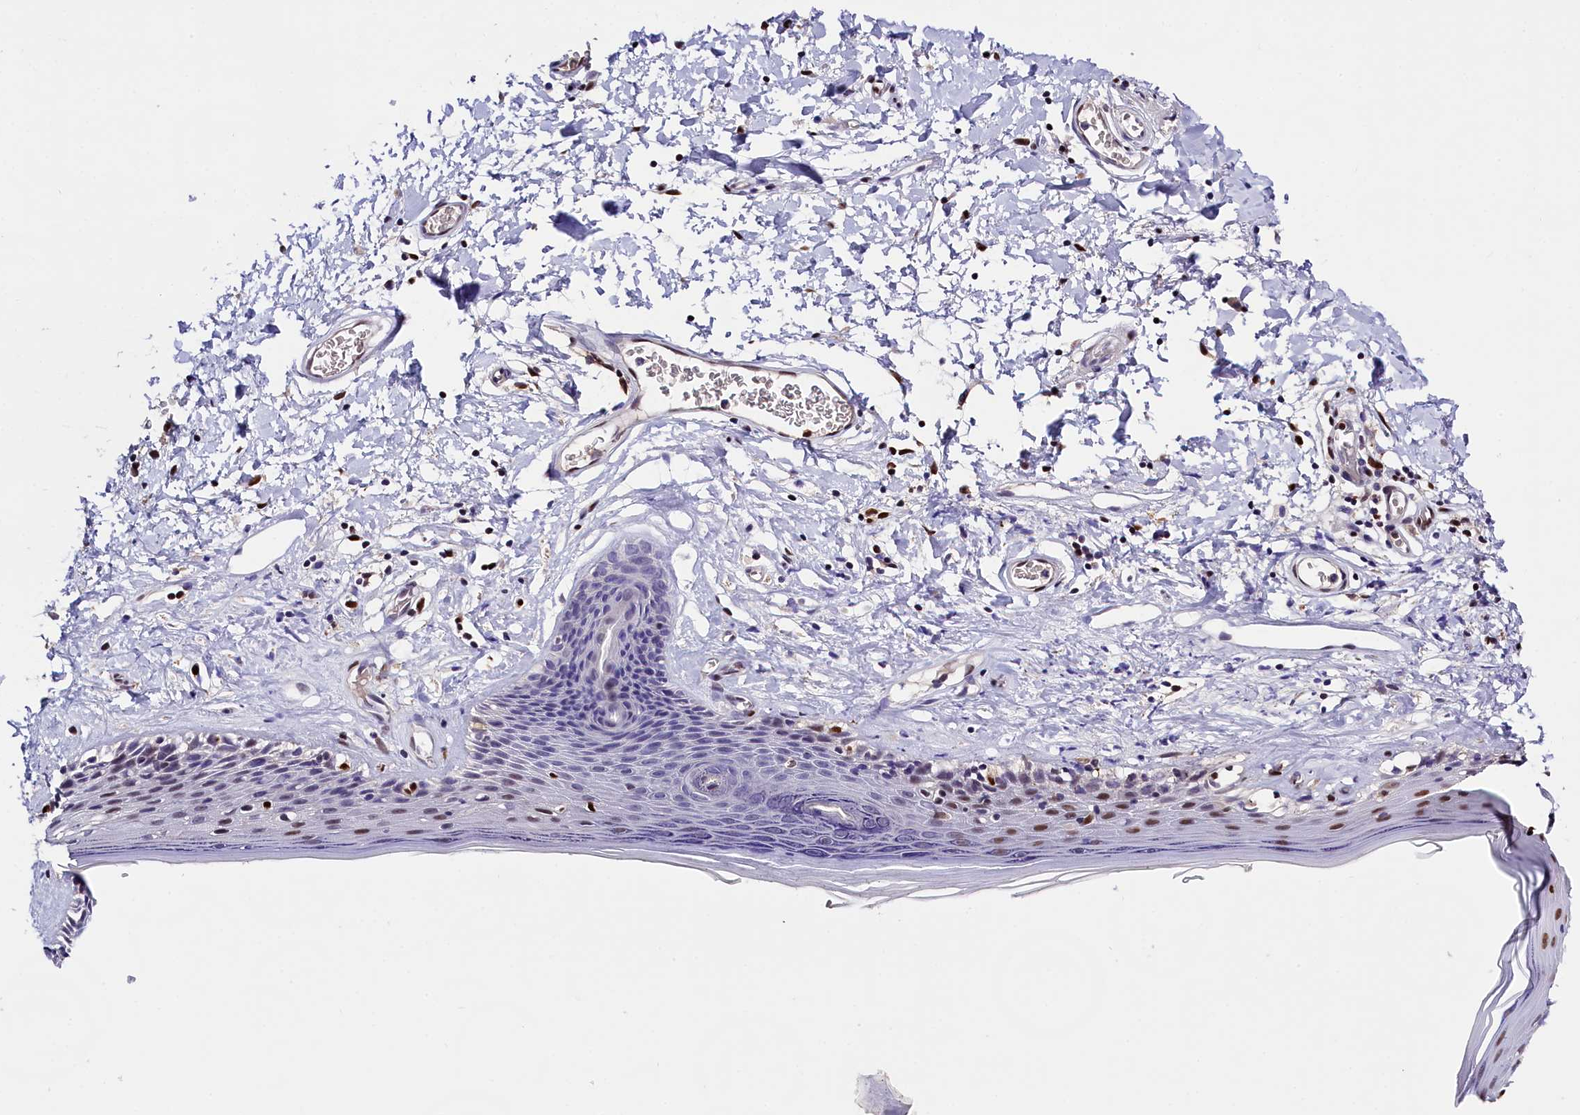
{"staining": {"intensity": "moderate", "quantity": "<25%", "location": "nuclear"}, "tissue": "skin", "cell_type": "Epidermal cells", "image_type": "normal", "snomed": [{"axis": "morphology", "description": "Normal tissue, NOS"}, {"axis": "topography", "description": "Adipose tissue"}, {"axis": "topography", "description": "Vascular tissue"}, {"axis": "topography", "description": "Vulva"}, {"axis": "topography", "description": "Peripheral nerve tissue"}], "caption": "Approximately <25% of epidermal cells in benign human skin show moderate nuclear protein staining as visualized by brown immunohistochemical staining.", "gene": "BTBD9", "patient": {"sex": "female", "age": 86}}